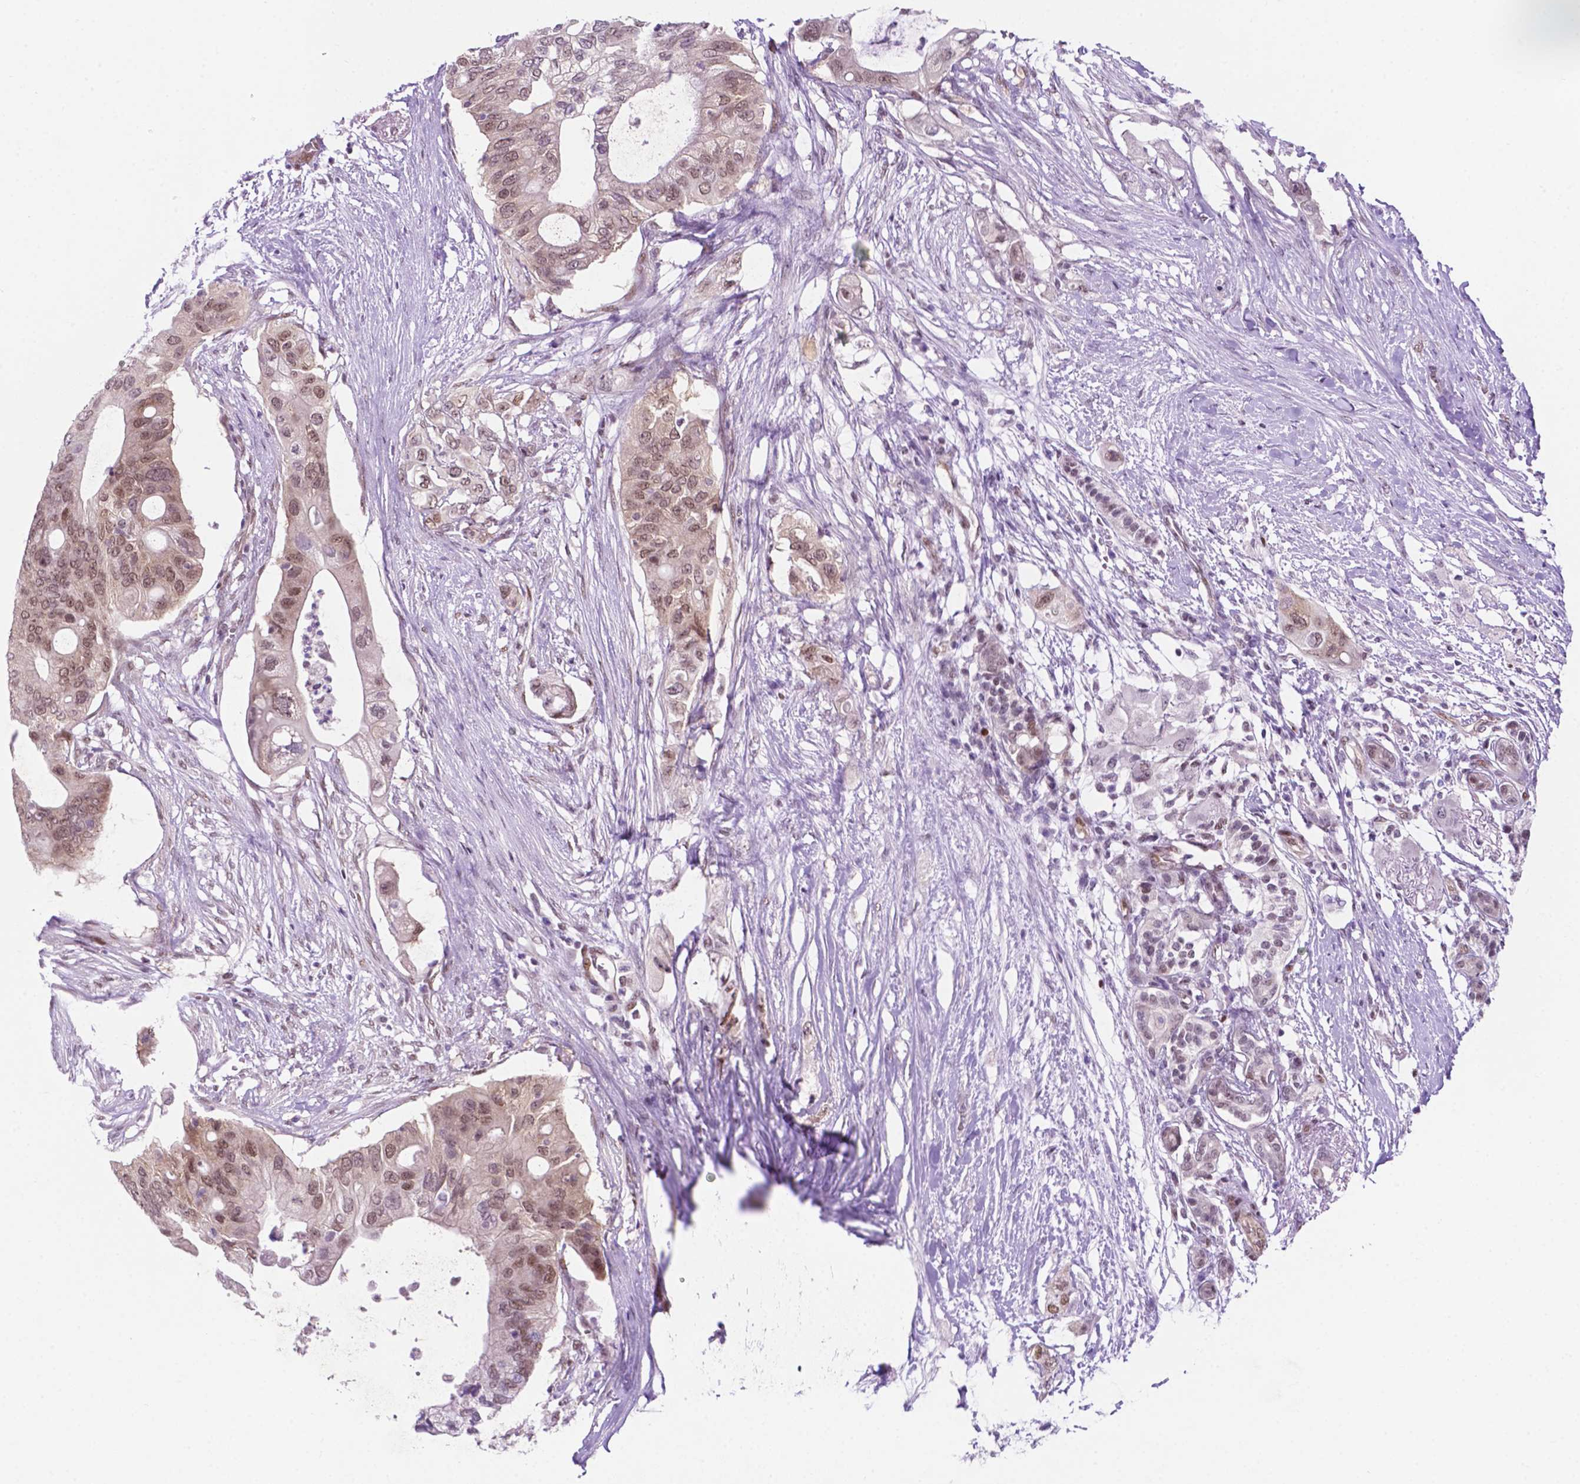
{"staining": {"intensity": "weak", "quantity": ">75%", "location": "nuclear"}, "tissue": "pancreatic cancer", "cell_type": "Tumor cells", "image_type": "cancer", "snomed": [{"axis": "morphology", "description": "Adenocarcinoma, NOS"}, {"axis": "topography", "description": "Pancreas"}], "caption": "Weak nuclear expression is seen in about >75% of tumor cells in pancreatic cancer. Immunohistochemistry (ihc) stains the protein in brown and the nuclei are stained blue.", "gene": "ERF", "patient": {"sex": "female", "age": 72}}